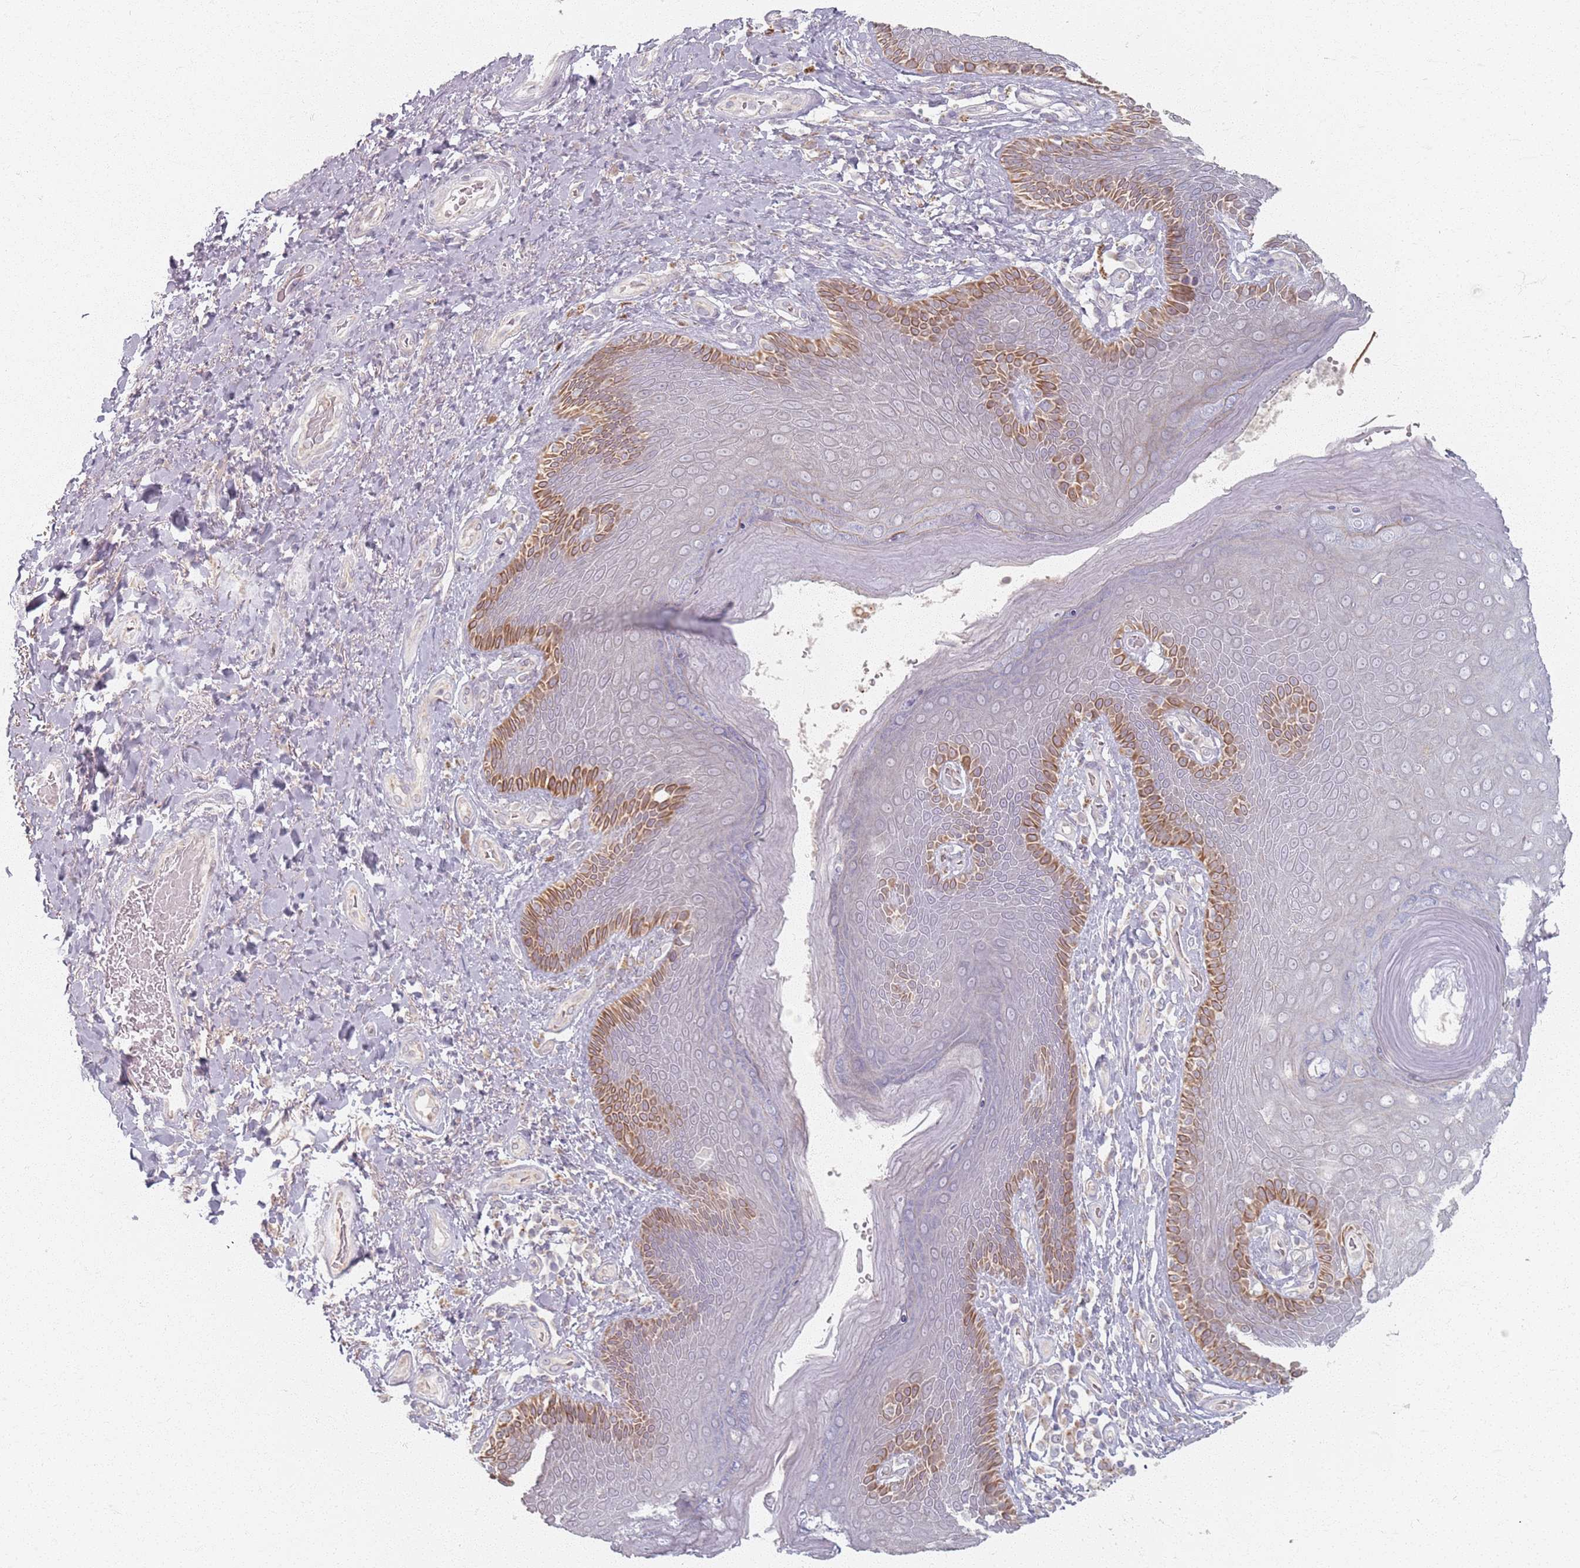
{"staining": {"intensity": "moderate", "quantity": "<25%", "location": "cytoplasmic/membranous"}, "tissue": "skin", "cell_type": "Epidermal cells", "image_type": "normal", "snomed": [{"axis": "morphology", "description": "Normal tissue, NOS"}, {"axis": "topography", "description": "Anal"}], "caption": "Human skin stained for a protein (brown) demonstrates moderate cytoplasmic/membranous positive positivity in about <25% of epidermal cells.", "gene": "PKD2L2", "patient": {"sex": "female", "age": 89}}